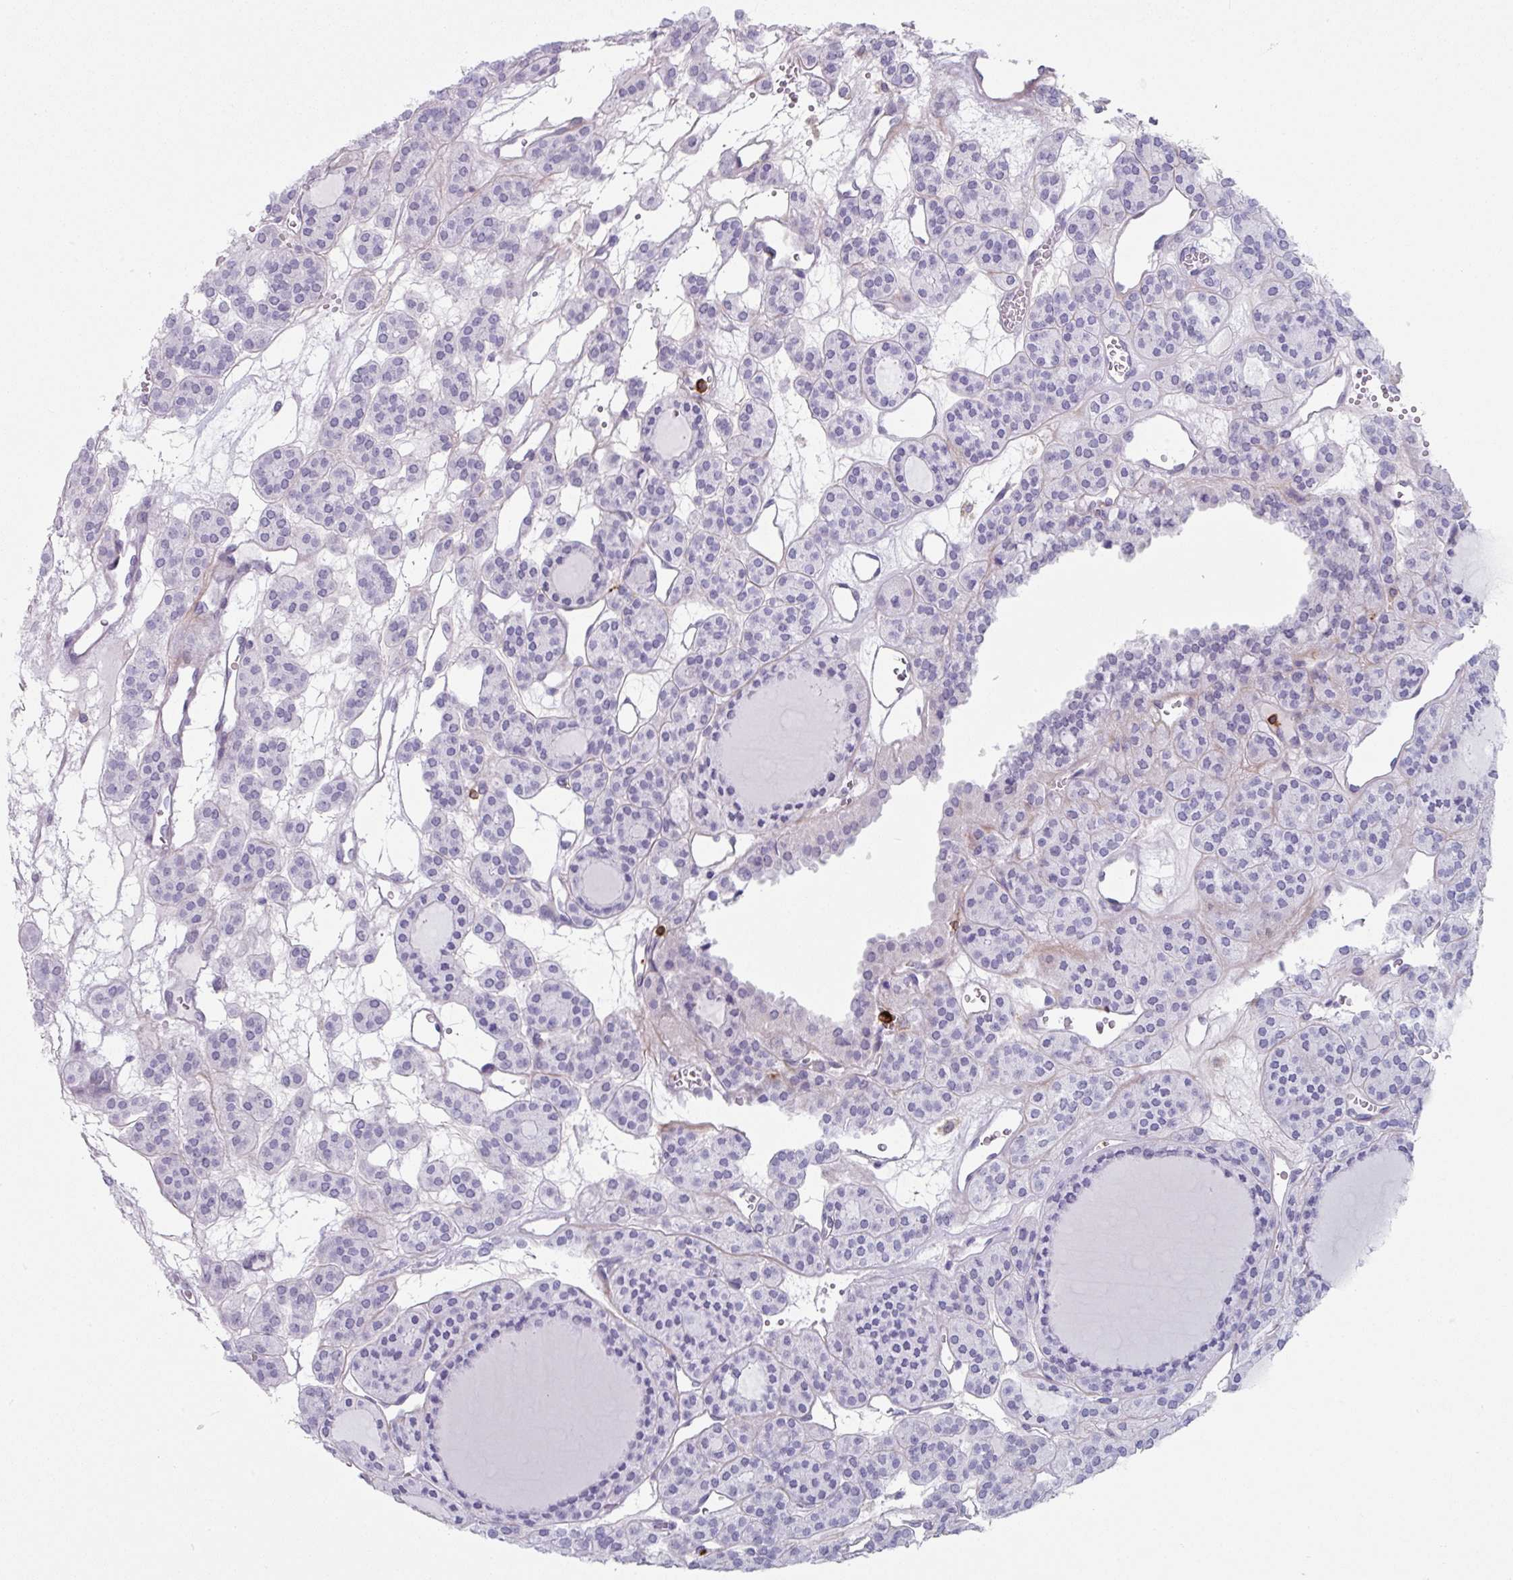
{"staining": {"intensity": "negative", "quantity": "none", "location": "none"}, "tissue": "thyroid cancer", "cell_type": "Tumor cells", "image_type": "cancer", "snomed": [{"axis": "morphology", "description": "Follicular adenoma carcinoma, NOS"}, {"axis": "topography", "description": "Thyroid gland"}], "caption": "Immunohistochemistry (IHC) micrograph of neoplastic tissue: human thyroid cancer (follicular adenoma carcinoma) stained with DAB (3,3'-diaminobenzidine) reveals no significant protein positivity in tumor cells. (DAB immunohistochemistry (IHC) visualized using brightfield microscopy, high magnification).", "gene": "EXOSC5", "patient": {"sex": "female", "age": 63}}